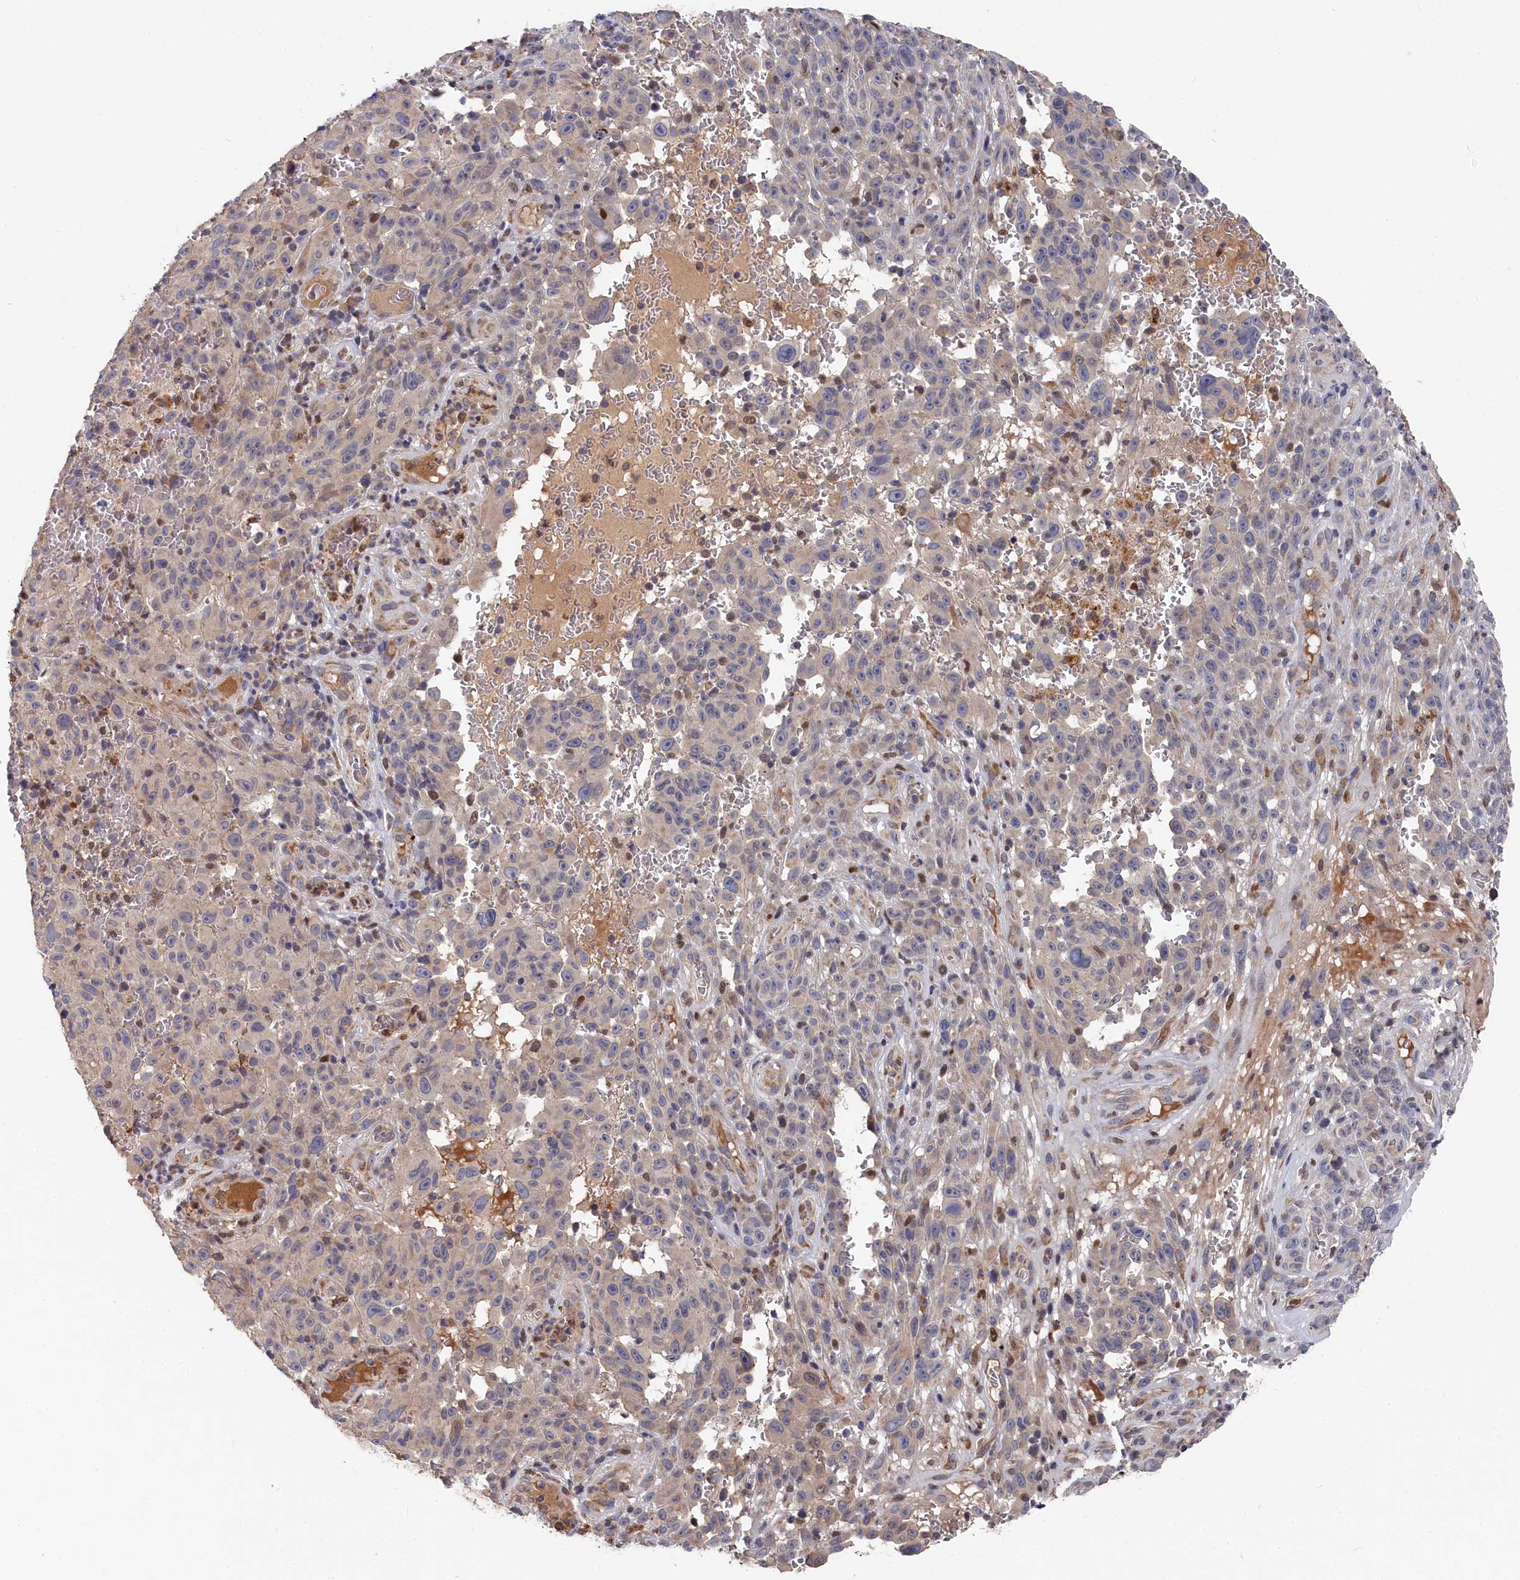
{"staining": {"intensity": "weak", "quantity": "<25%", "location": "cytoplasmic/membranous"}, "tissue": "melanoma", "cell_type": "Tumor cells", "image_type": "cancer", "snomed": [{"axis": "morphology", "description": "Malignant melanoma, NOS"}, {"axis": "topography", "description": "Skin"}], "caption": "Melanoma stained for a protein using immunohistochemistry exhibits no positivity tumor cells.", "gene": "CYB5D2", "patient": {"sex": "female", "age": 82}}